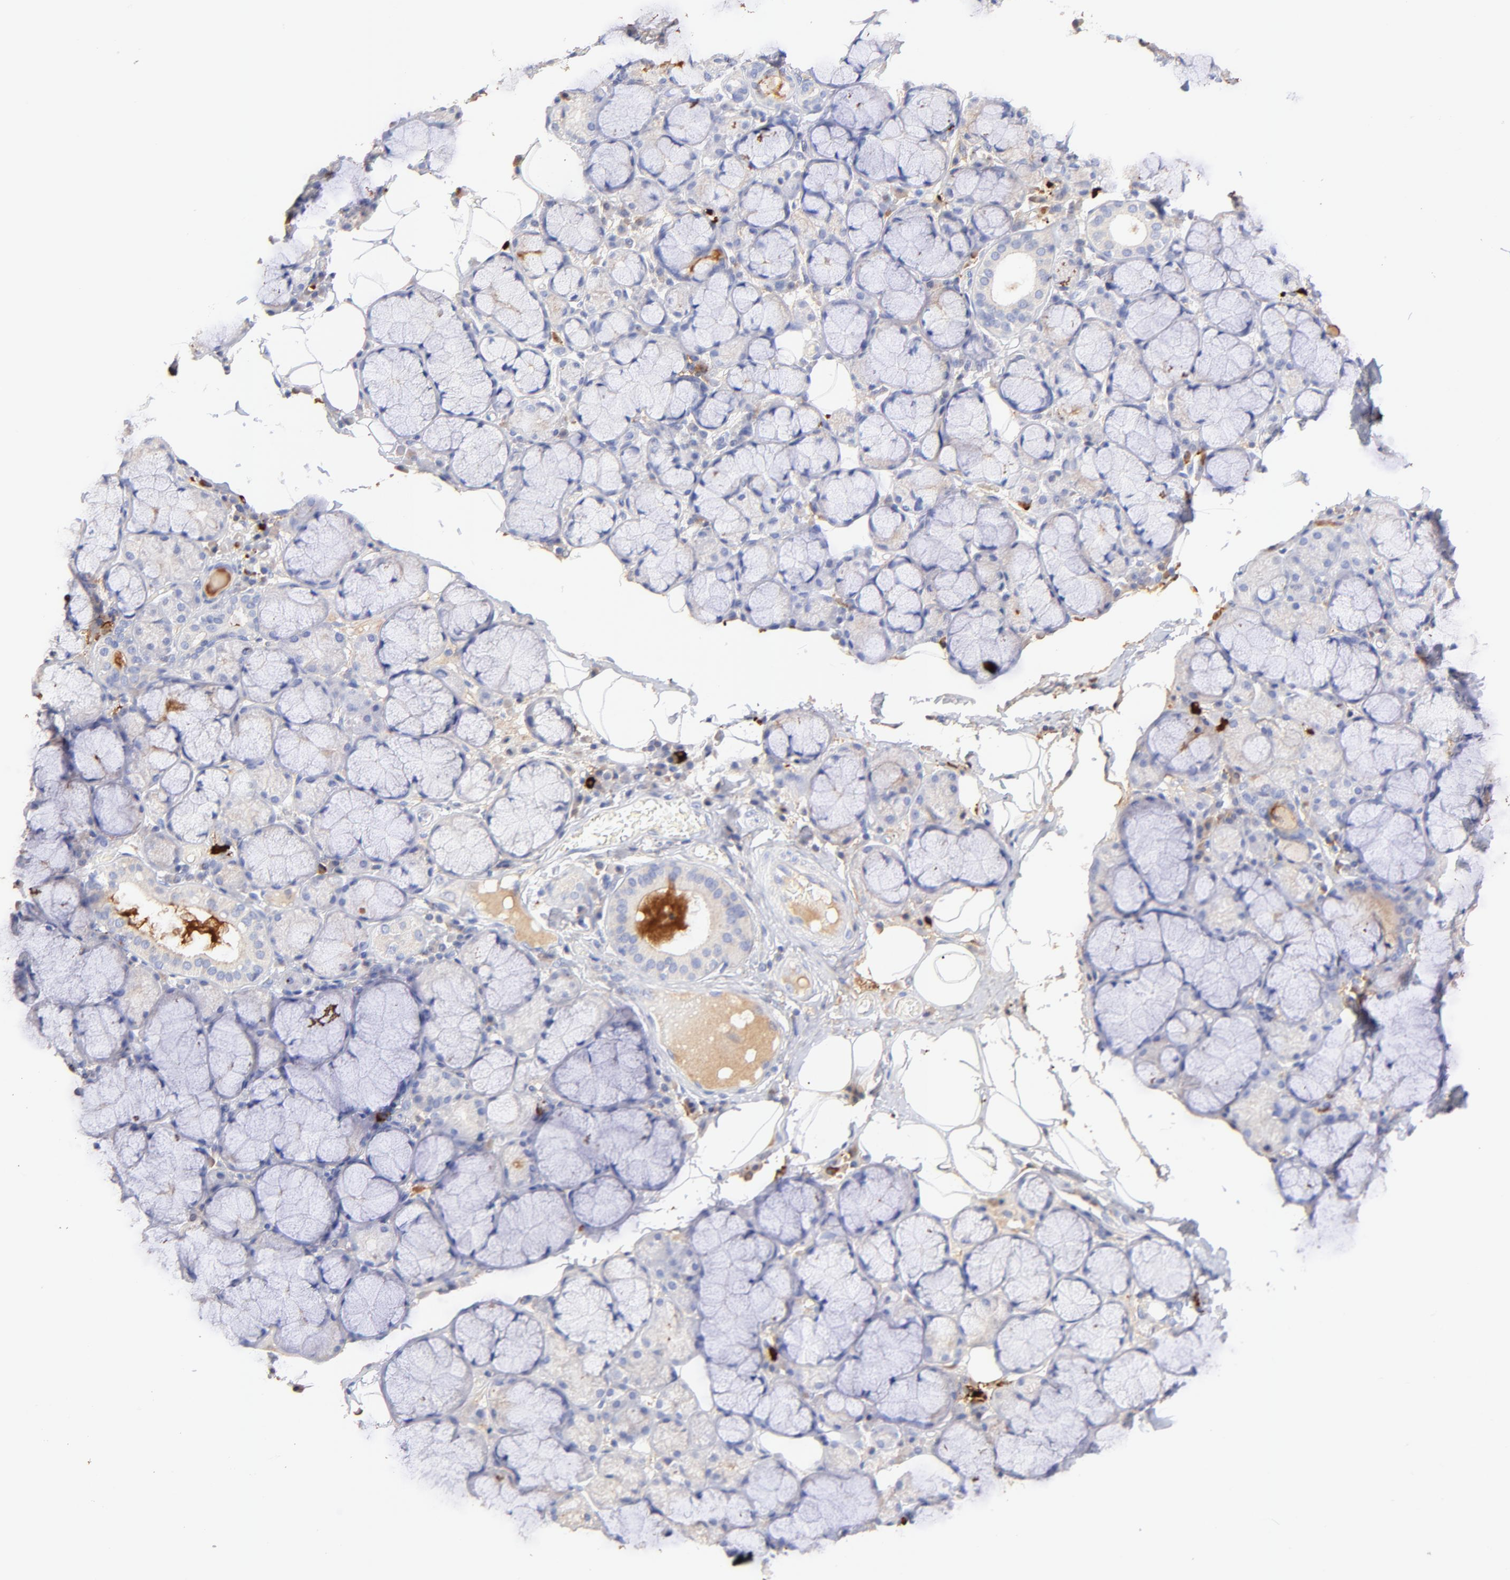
{"staining": {"intensity": "weak", "quantity": "<25%", "location": "cytoplasmic/membranous"}, "tissue": "salivary gland", "cell_type": "Glandular cells", "image_type": "normal", "snomed": [{"axis": "morphology", "description": "Normal tissue, NOS"}, {"axis": "topography", "description": "Skeletal muscle"}, {"axis": "topography", "description": "Oral tissue"}, {"axis": "topography", "description": "Salivary gland"}, {"axis": "topography", "description": "Peripheral nerve tissue"}], "caption": "The photomicrograph demonstrates no significant staining in glandular cells of salivary gland.", "gene": "IGLV7", "patient": {"sex": "male", "age": 54}}